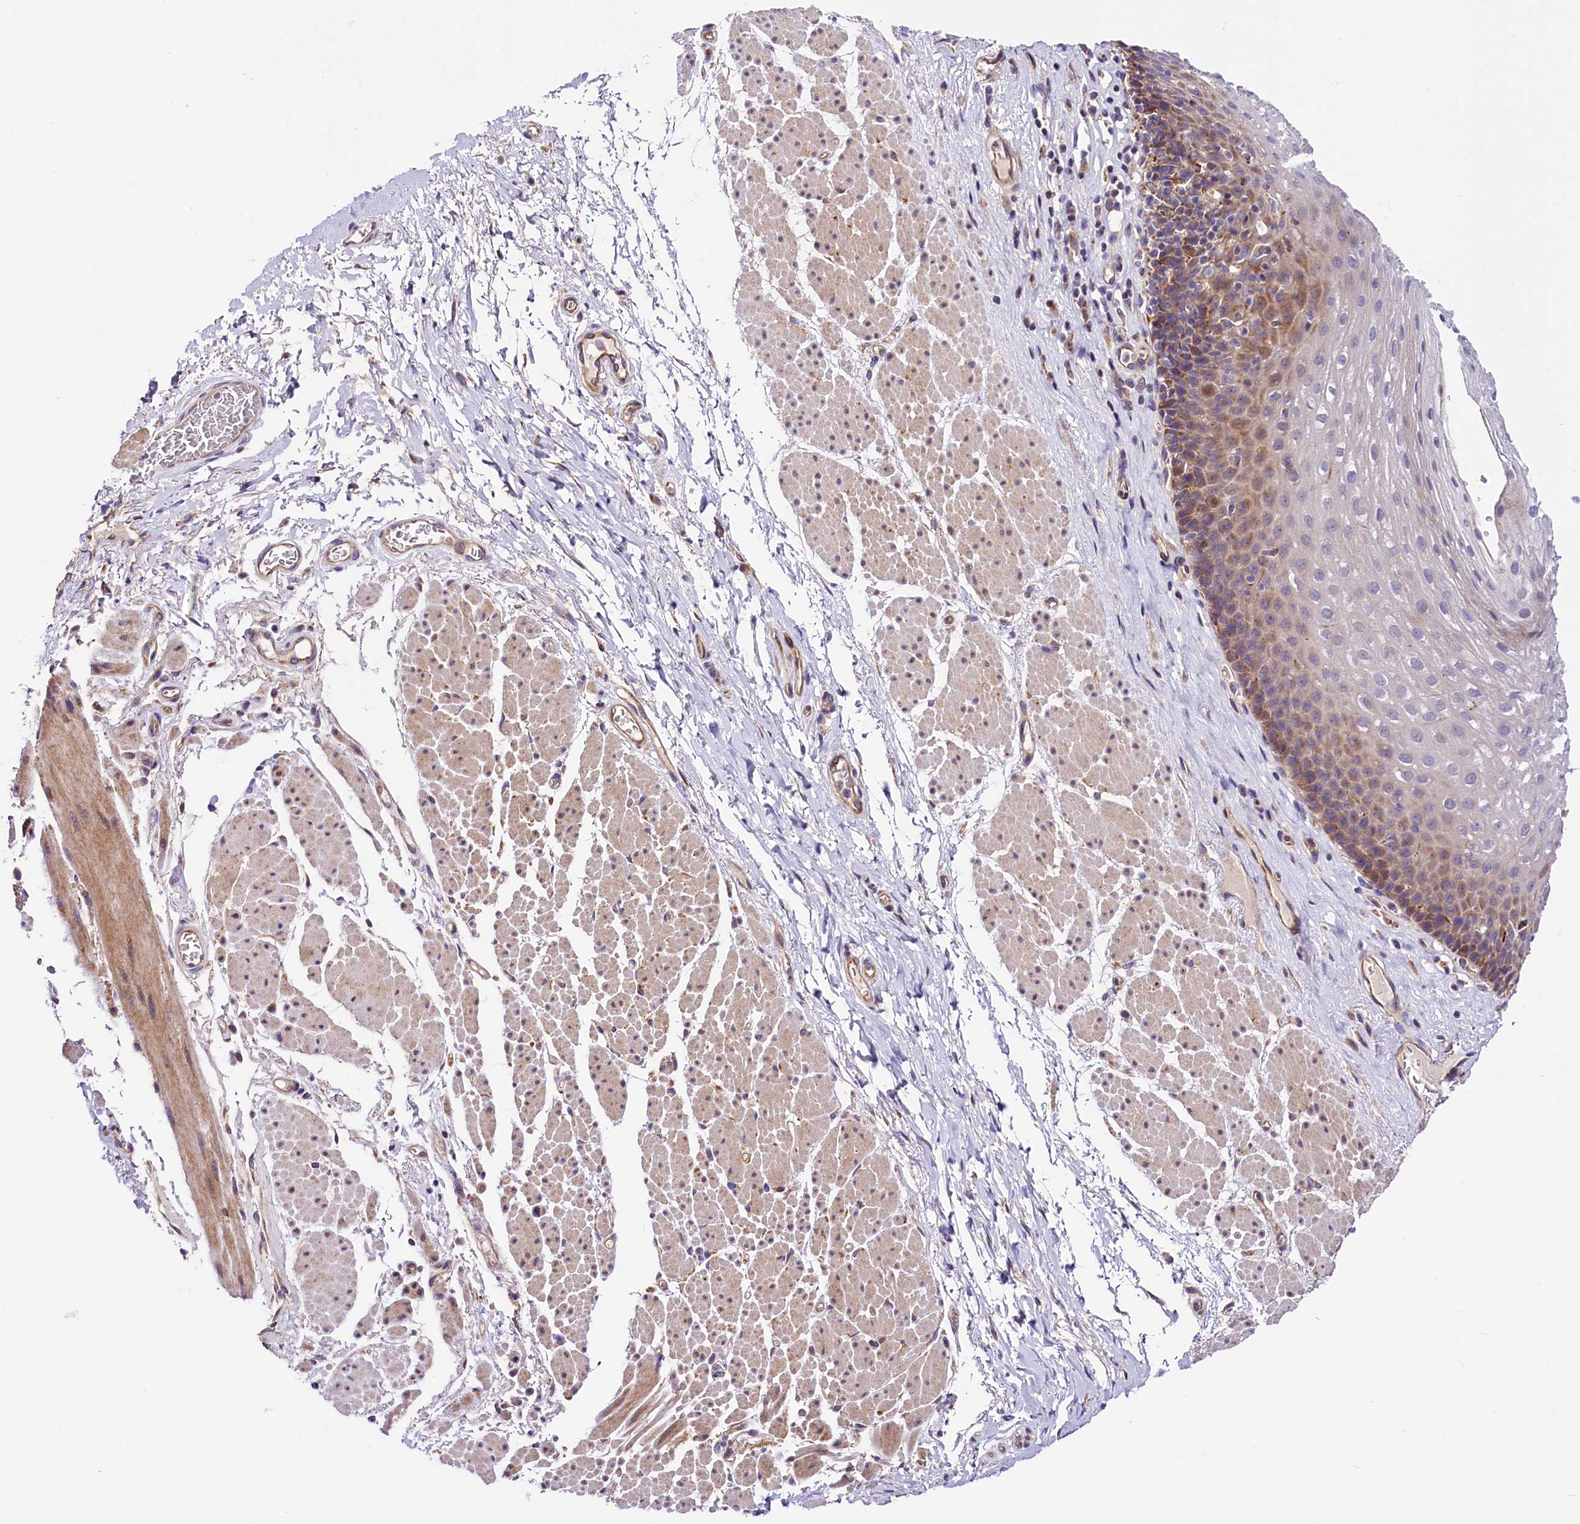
{"staining": {"intensity": "moderate", "quantity": "25%-75%", "location": "cytoplasmic/membranous"}, "tissue": "esophagus", "cell_type": "Squamous epithelial cells", "image_type": "normal", "snomed": [{"axis": "morphology", "description": "Normal tissue, NOS"}, {"axis": "topography", "description": "Esophagus"}], "caption": "A high-resolution photomicrograph shows immunohistochemistry (IHC) staining of normal esophagus, which reveals moderate cytoplasmic/membranous expression in about 25%-75% of squamous epithelial cells.", "gene": "ARMC6", "patient": {"sex": "female", "age": 66}}